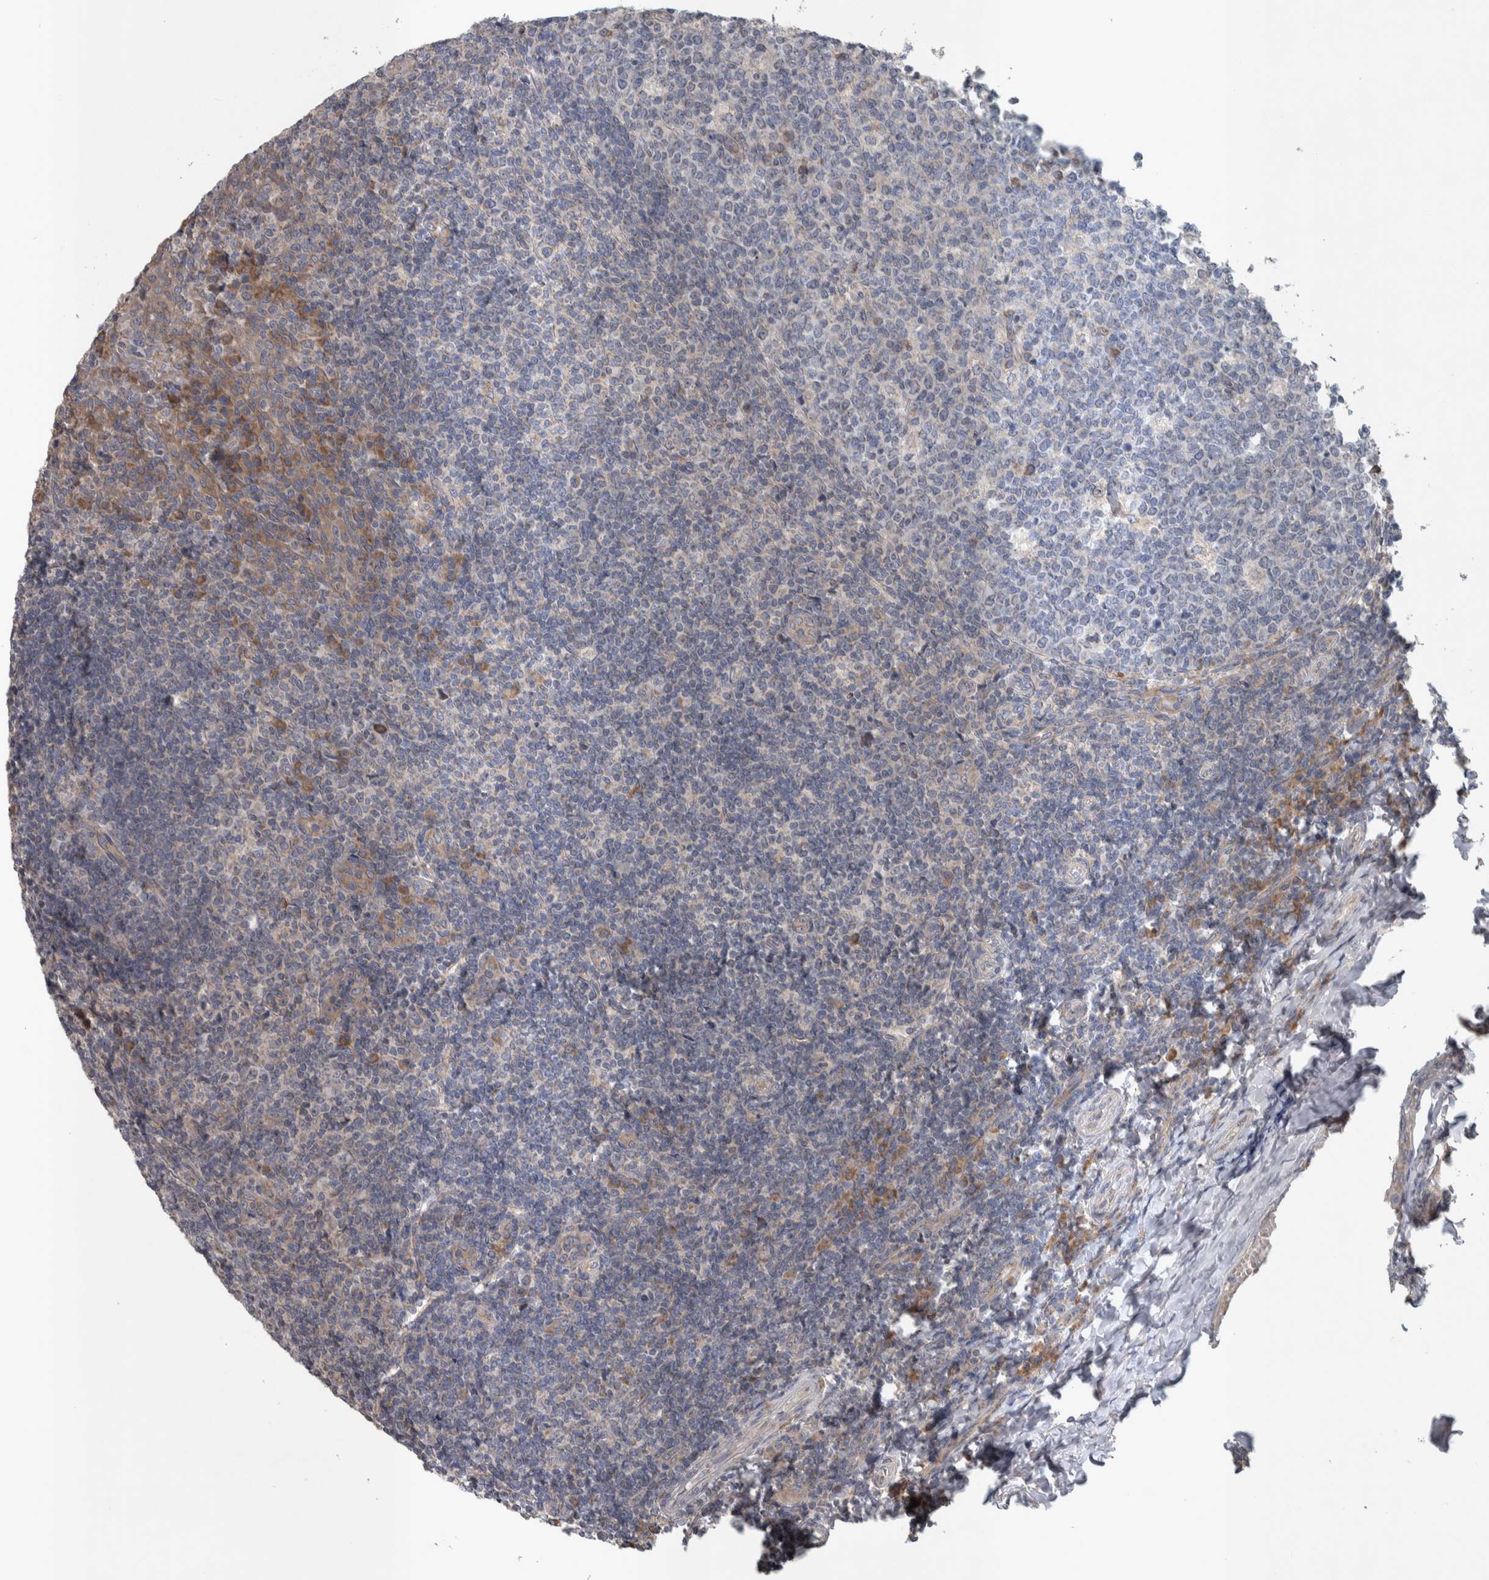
{"staining": {"intensity": "weak", "quantity": "<25%", "location": "cytoplasmic/membranous"}, "tissue": "tonsil", "cell_type": "Germinal center cells", "image_type": "normal", "snomed": [{"axis": "morphology", "description": "Normal tissue, NOS"}, {"axis": "topography", "description": "Tonsil"}], "caption": "This is an immunohistochemistry (IHC) histopathology image of benign human tonsil. There is no positivity in germinal center cells.", "gene": "SRP68", "patient": {"sex": "female", "age": 19}}